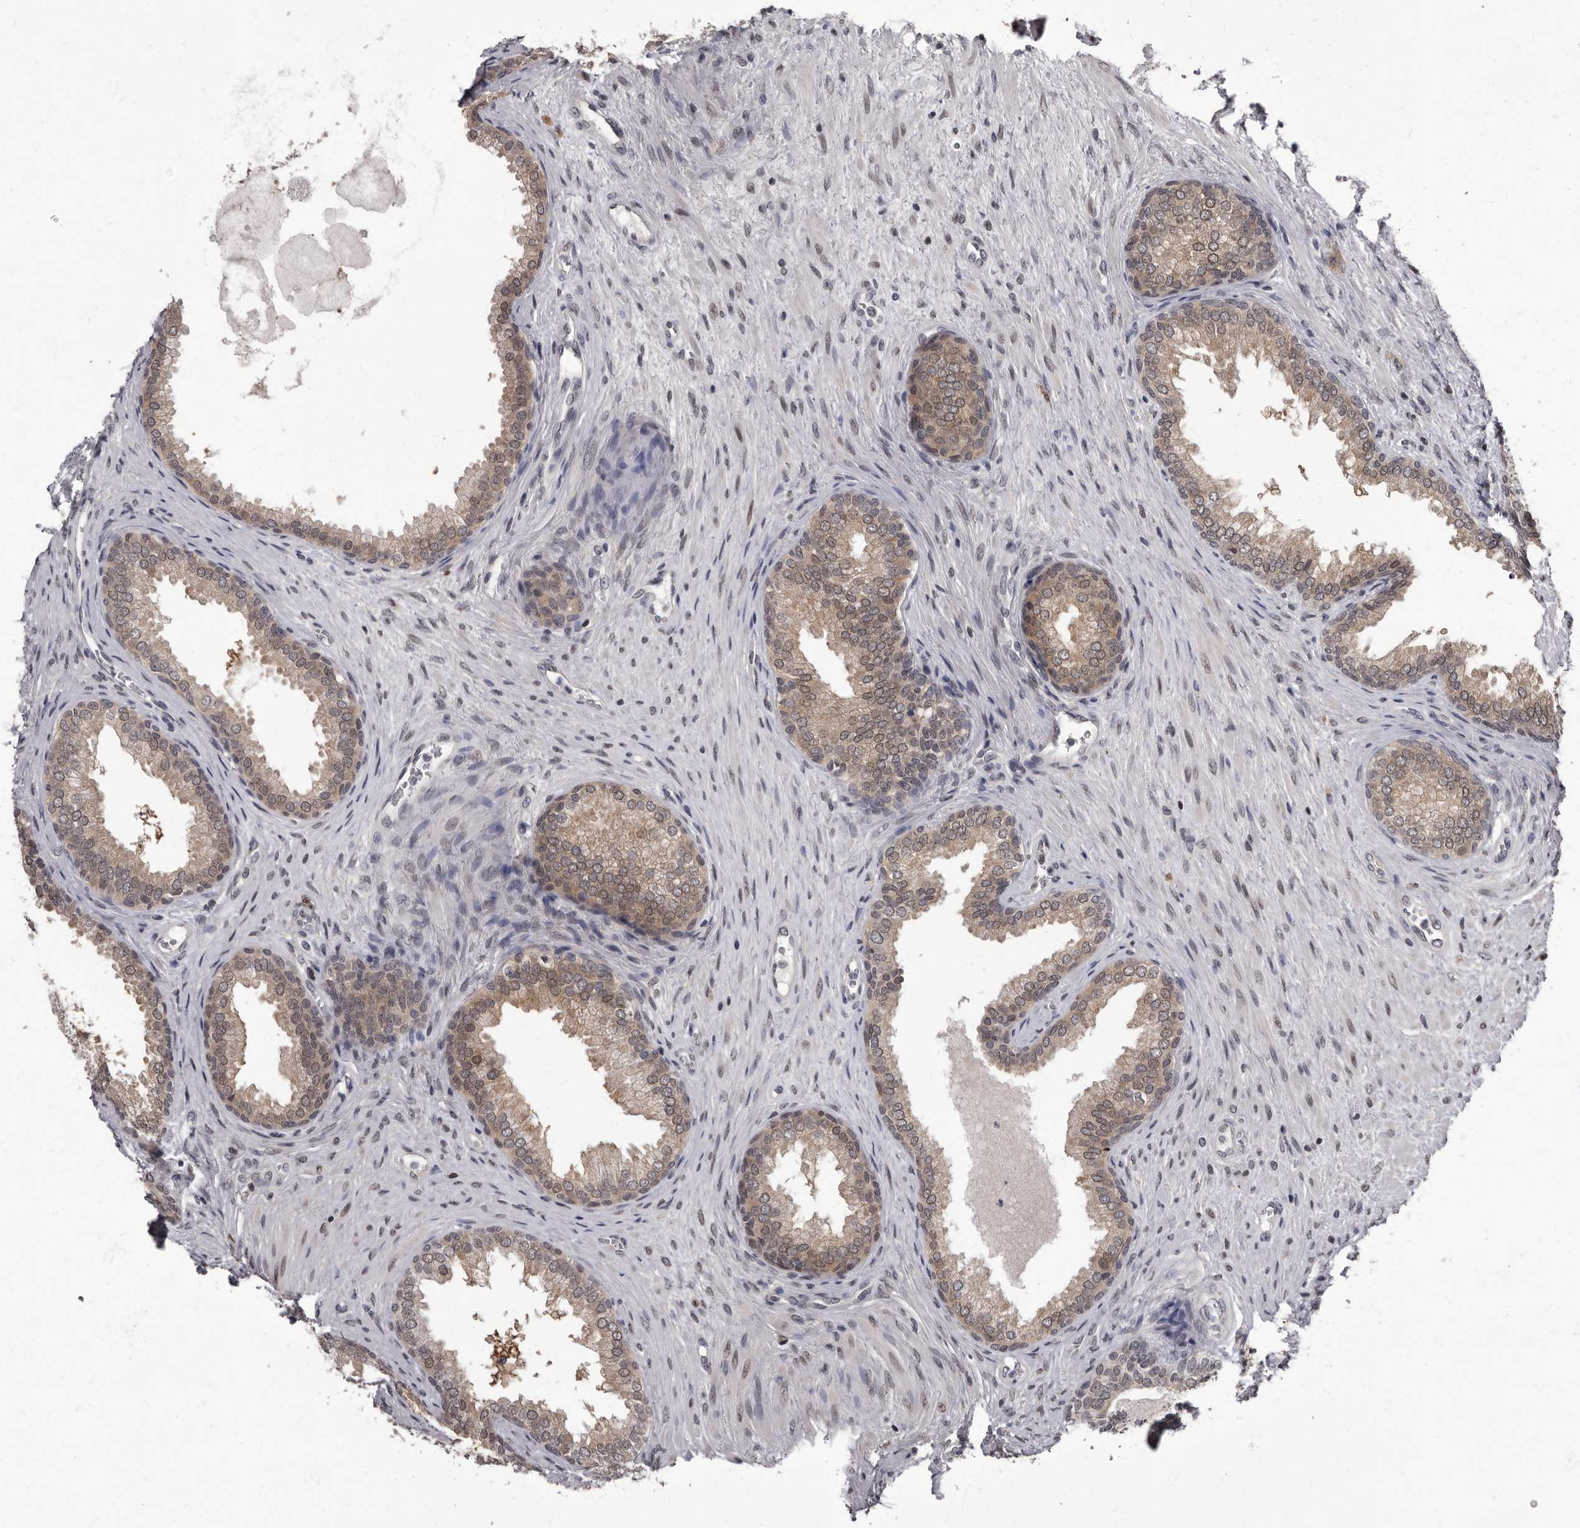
{"staining": {"intensity": "moderate", "quantity": ">75%", "location": "cytoplasmic/membranous,nuclear"}, "tissue": "prostate", "cell_type": "Glandular cells", "image_type": "normal", "snomed": [{"axis": "morphology", "description": "Normal tissue, NOS"}, {"axis": "topography", "description": "Prostate"}], "caption": "Protein positivity by immunohistochemistry (IHC) exhibits moderate cytoplasmic/membranous,nuclear expression in about >75% of glandular cells in normal prostate. (Brightfield microscopy of DAB IHC at high magnification).", "gene": "C1orf50", "patient": {"sex": "male", "age": 76}}